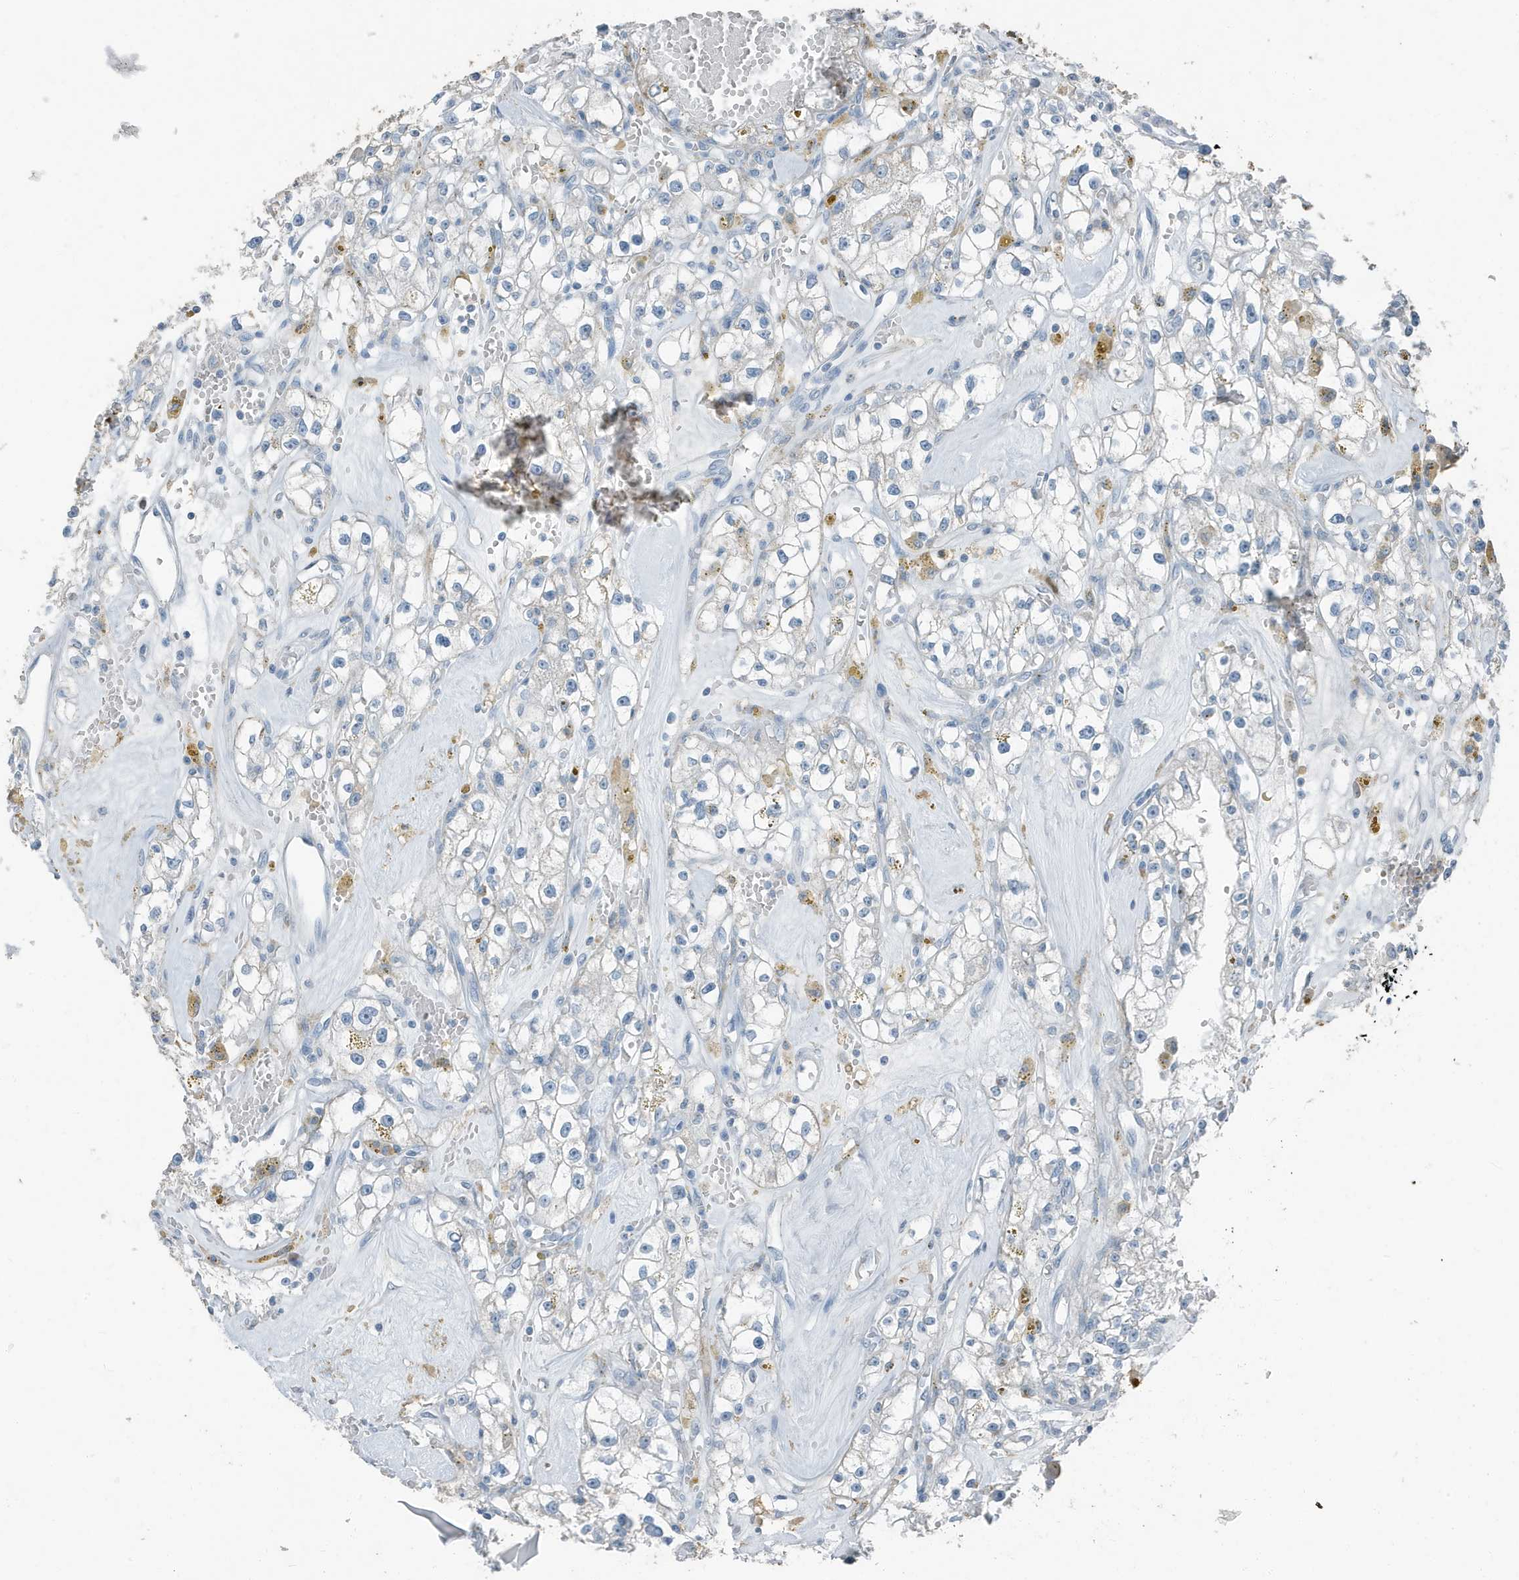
{"staining": {"intensity": "negative", "quantity": "none", "location": "none"}, "tissue": "renal cancer", "cell_type": "Tumor cells", "image_type": "cancer", "snomed": [{"axis": "morphology", "description": "Adenocarcinoma, NOS"}, {"axis": "topography", "description": "Kidney"}], "caption": "There is no significant positivity in tumor cells of renal cancer (adenocarcinoma).", "gene": "FAM162A", "patient": {"sex": "male", "age": 56}}